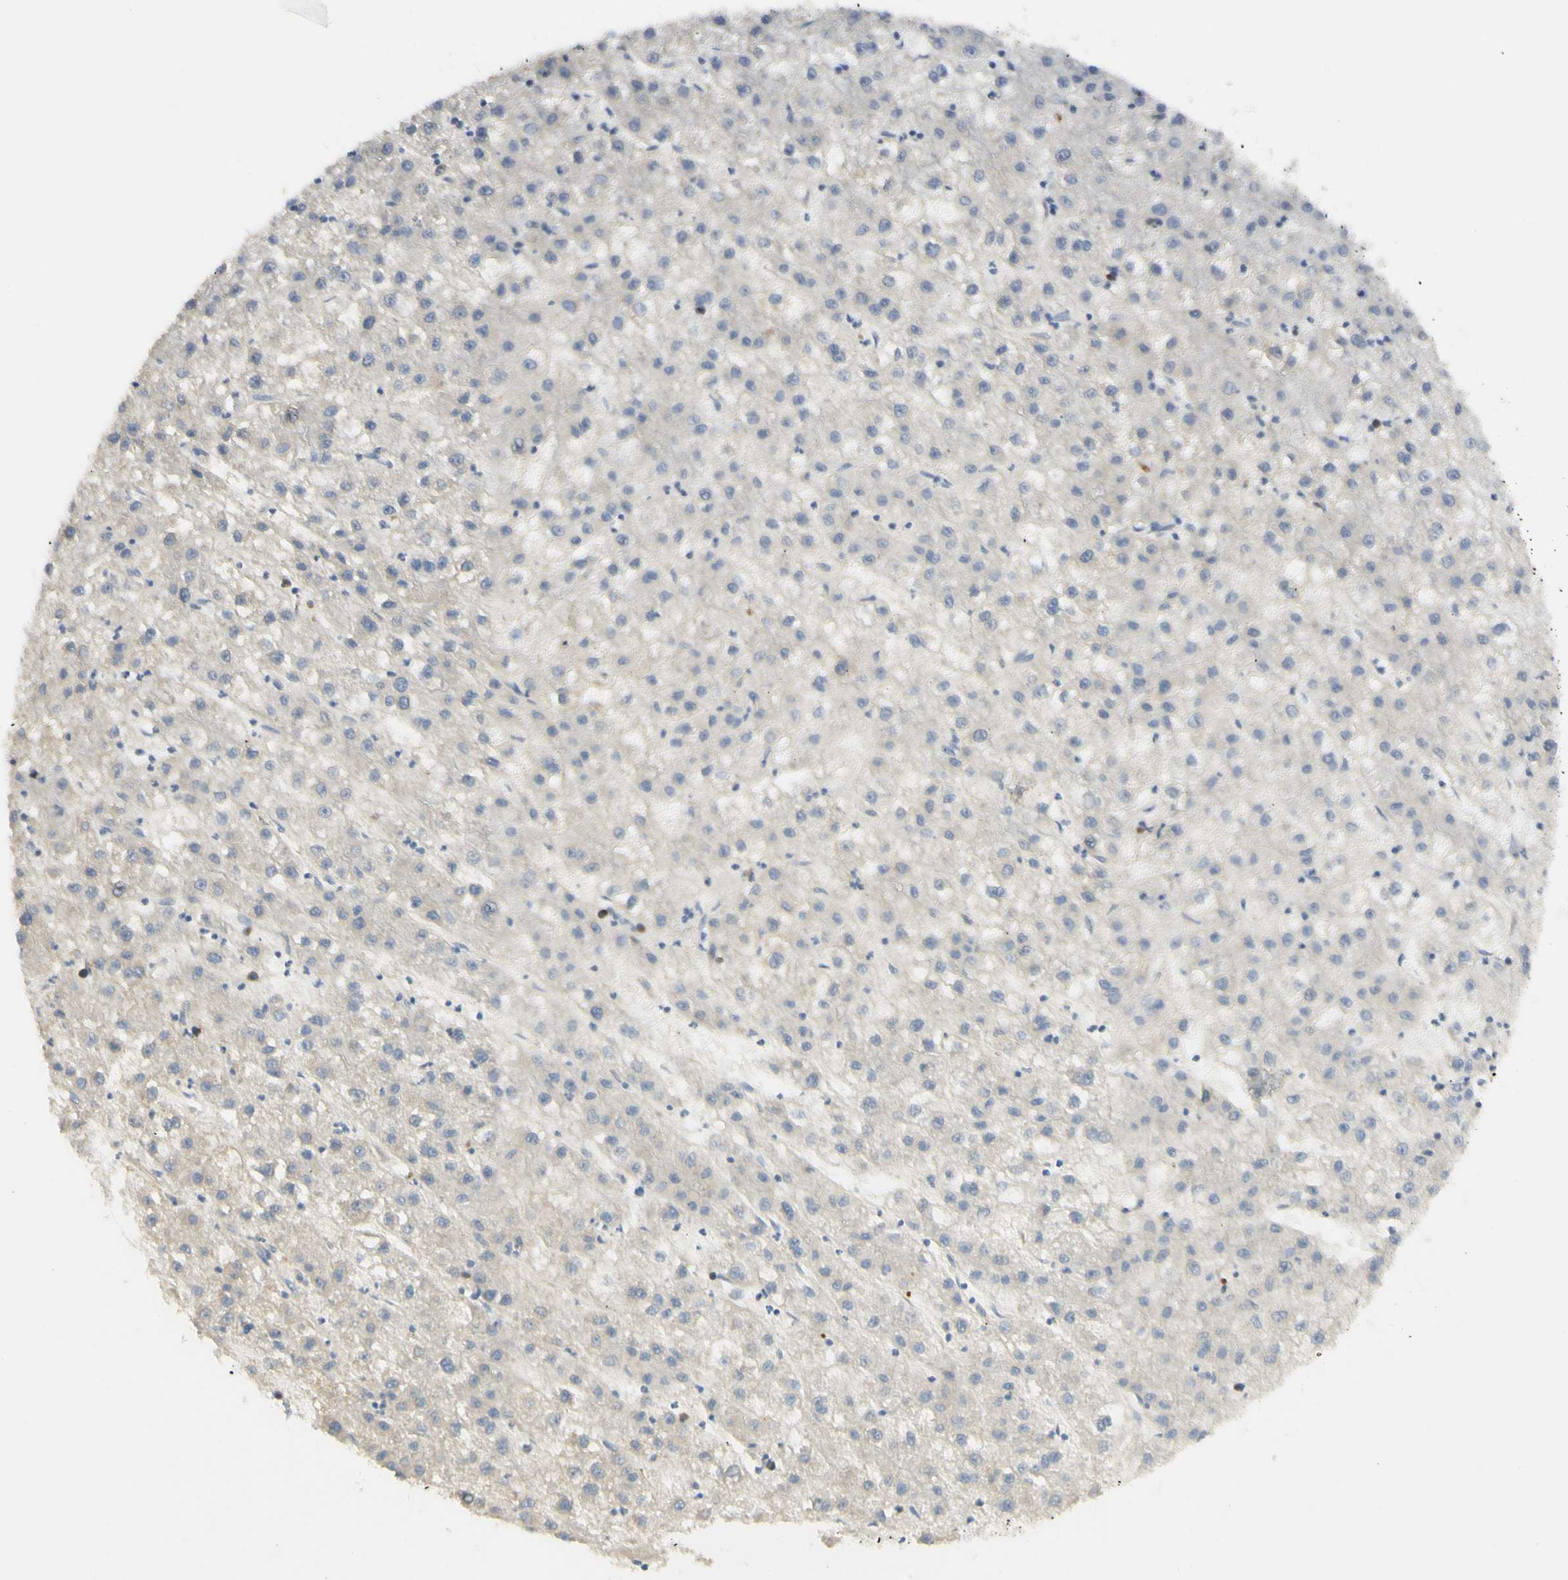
{"staining": {"intensity": "negative", "quantity": "none", "location": "none"}, "tissue": "liver cancer", "cell_type": "Tumor cells", "image_type": "cancer", "snomed": [{"axis": "morphology", "description": "Carcinoma, Hepatocellular, NOS"}, {"axis": "topography", "description": "Liver"}], "caption": "Tumor cells show no significant expression in hepatocellular carcinoma (liver).", "gene": "KIF11", "patient": {"sex": "male", "age": 72}}